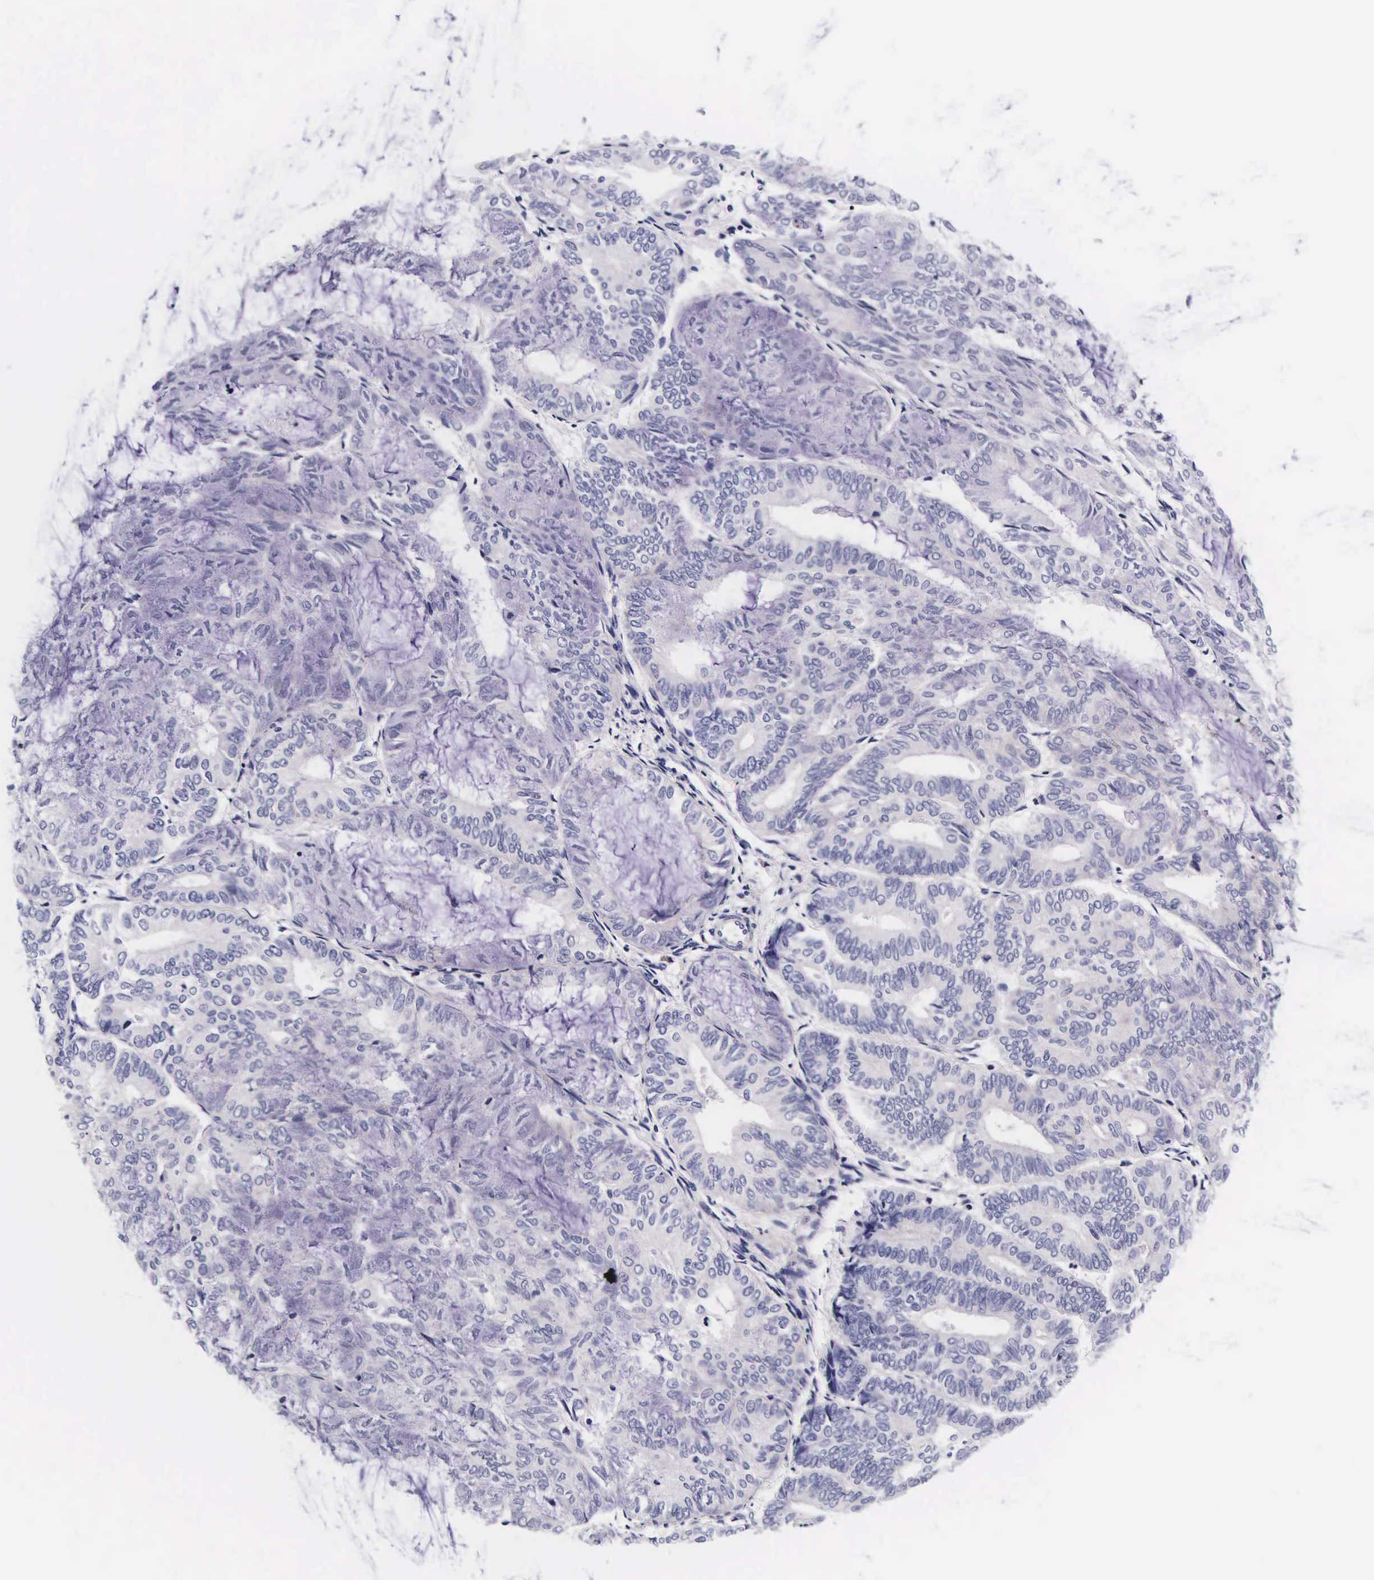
{"staining": {"intensity": "negative", "quantity": "none", "location": "none"}, "tissue": "endometrial cancer", "cell_type": "Tumor cells", "image_type": "cancer", "snomed": [{"axis": "morphology", "description": "Adenocarcinoma, NOS"}, {"axis": "topography", "description": "Endometrium"}], "caption": "Immunohistochemistry (IHC) histopathology image of human adenocarcinoma (endometrial) stained for a protein (brown), which reveals no positivity in tumor cells.", "gene": "UPRT", "patient": {"sex": "female", "age": 59}}